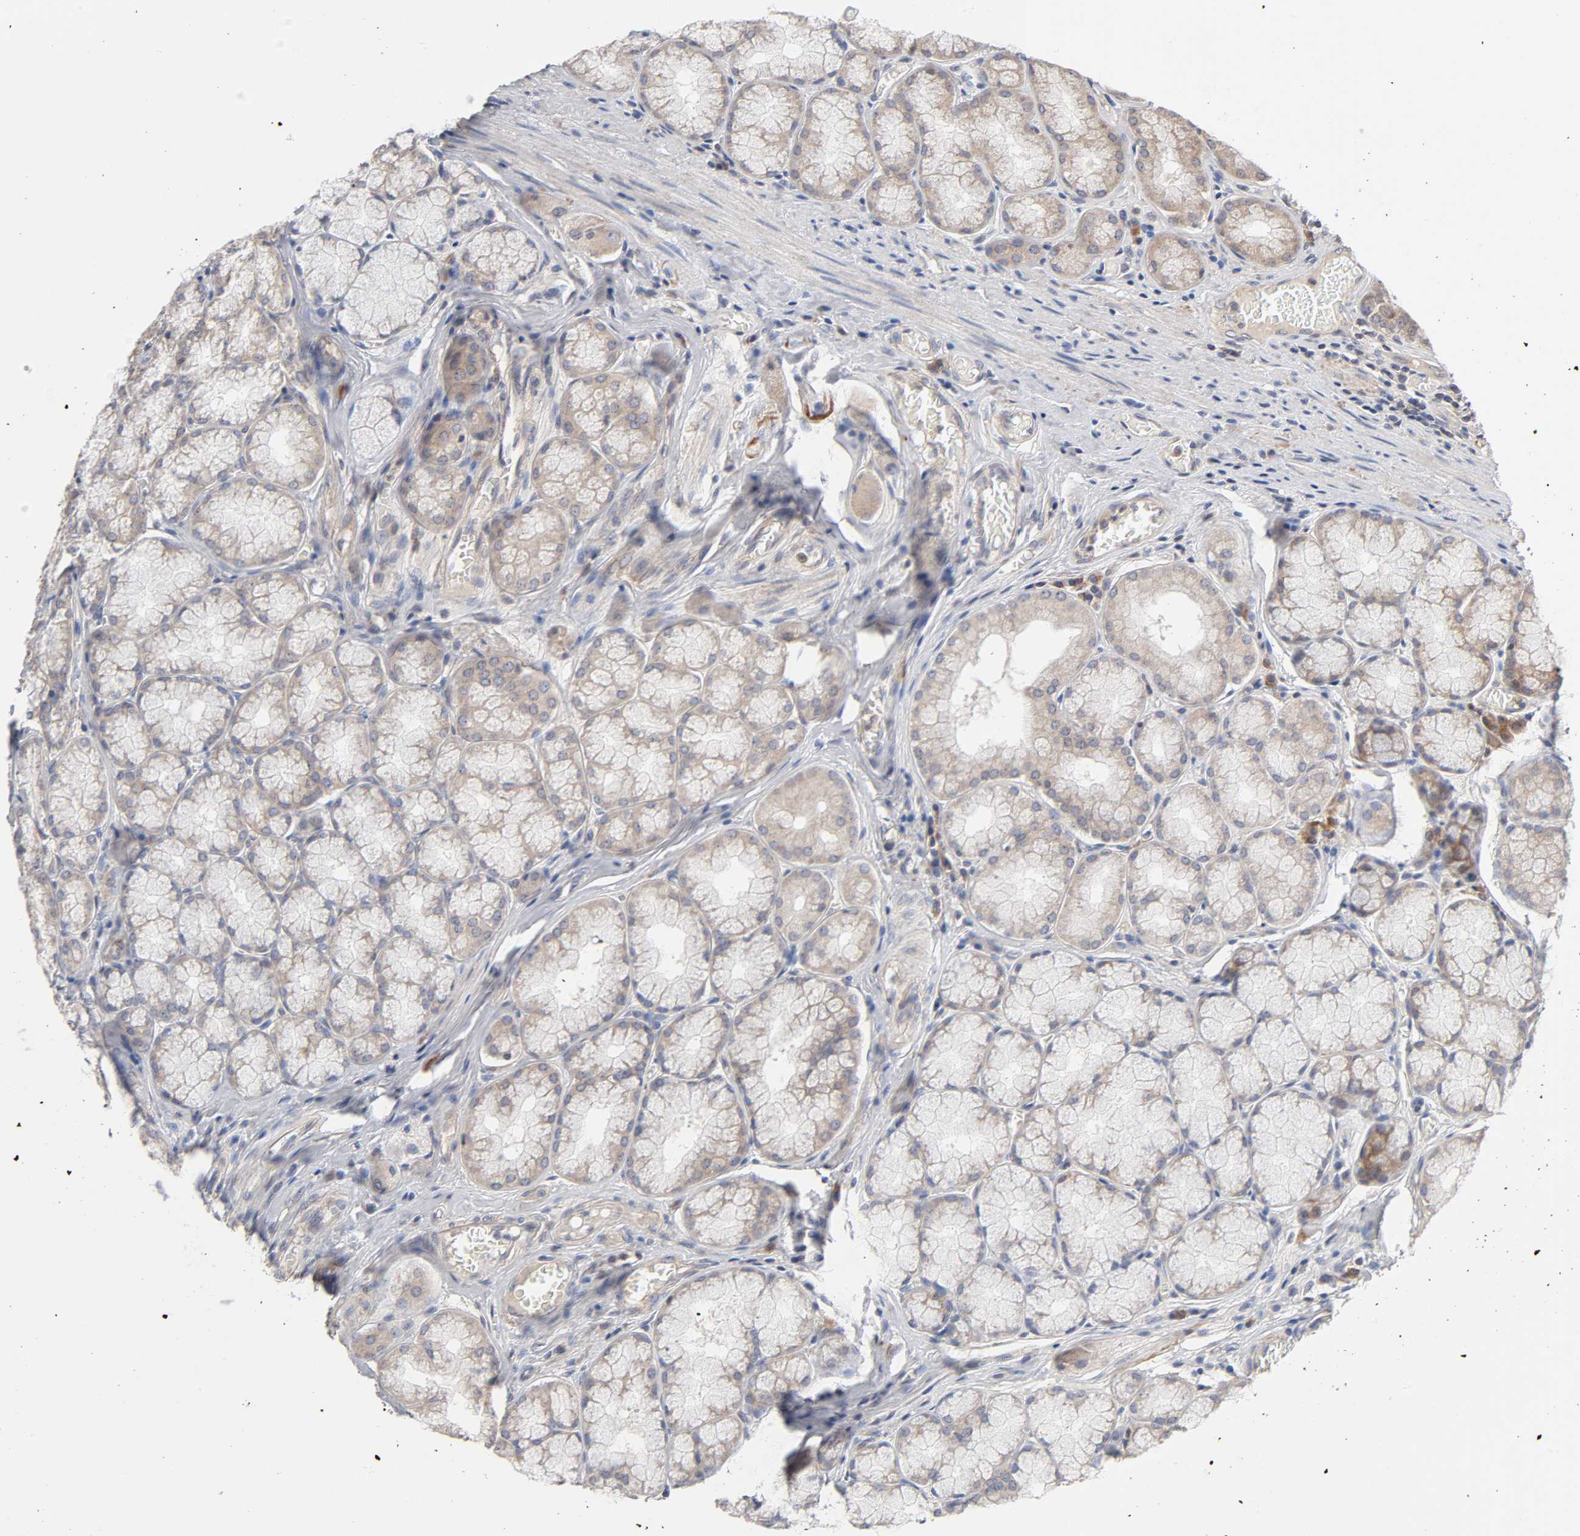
{"staining": {"intensity": "moderate", "quantity": ">75%", "location": "cytoplasmic/membranous"}, "tissue": "stomach", "cell_type": "Glandular cells", "image_type": "normal", "snomed": [{"axis": "morphology", "description": "Normal tissue, NOS"}, {"axis": "topography", "description": "Stomach, lower"}], "caption": "This histopathology image displays immunohistochemistry (IHC) staining of normal stomach, with medium moderate cytoplasmic/membranous expression in approximately >75% of glandular cells.", "gene": "IL4R", "patient": {"sex": "male", "age": 56}}